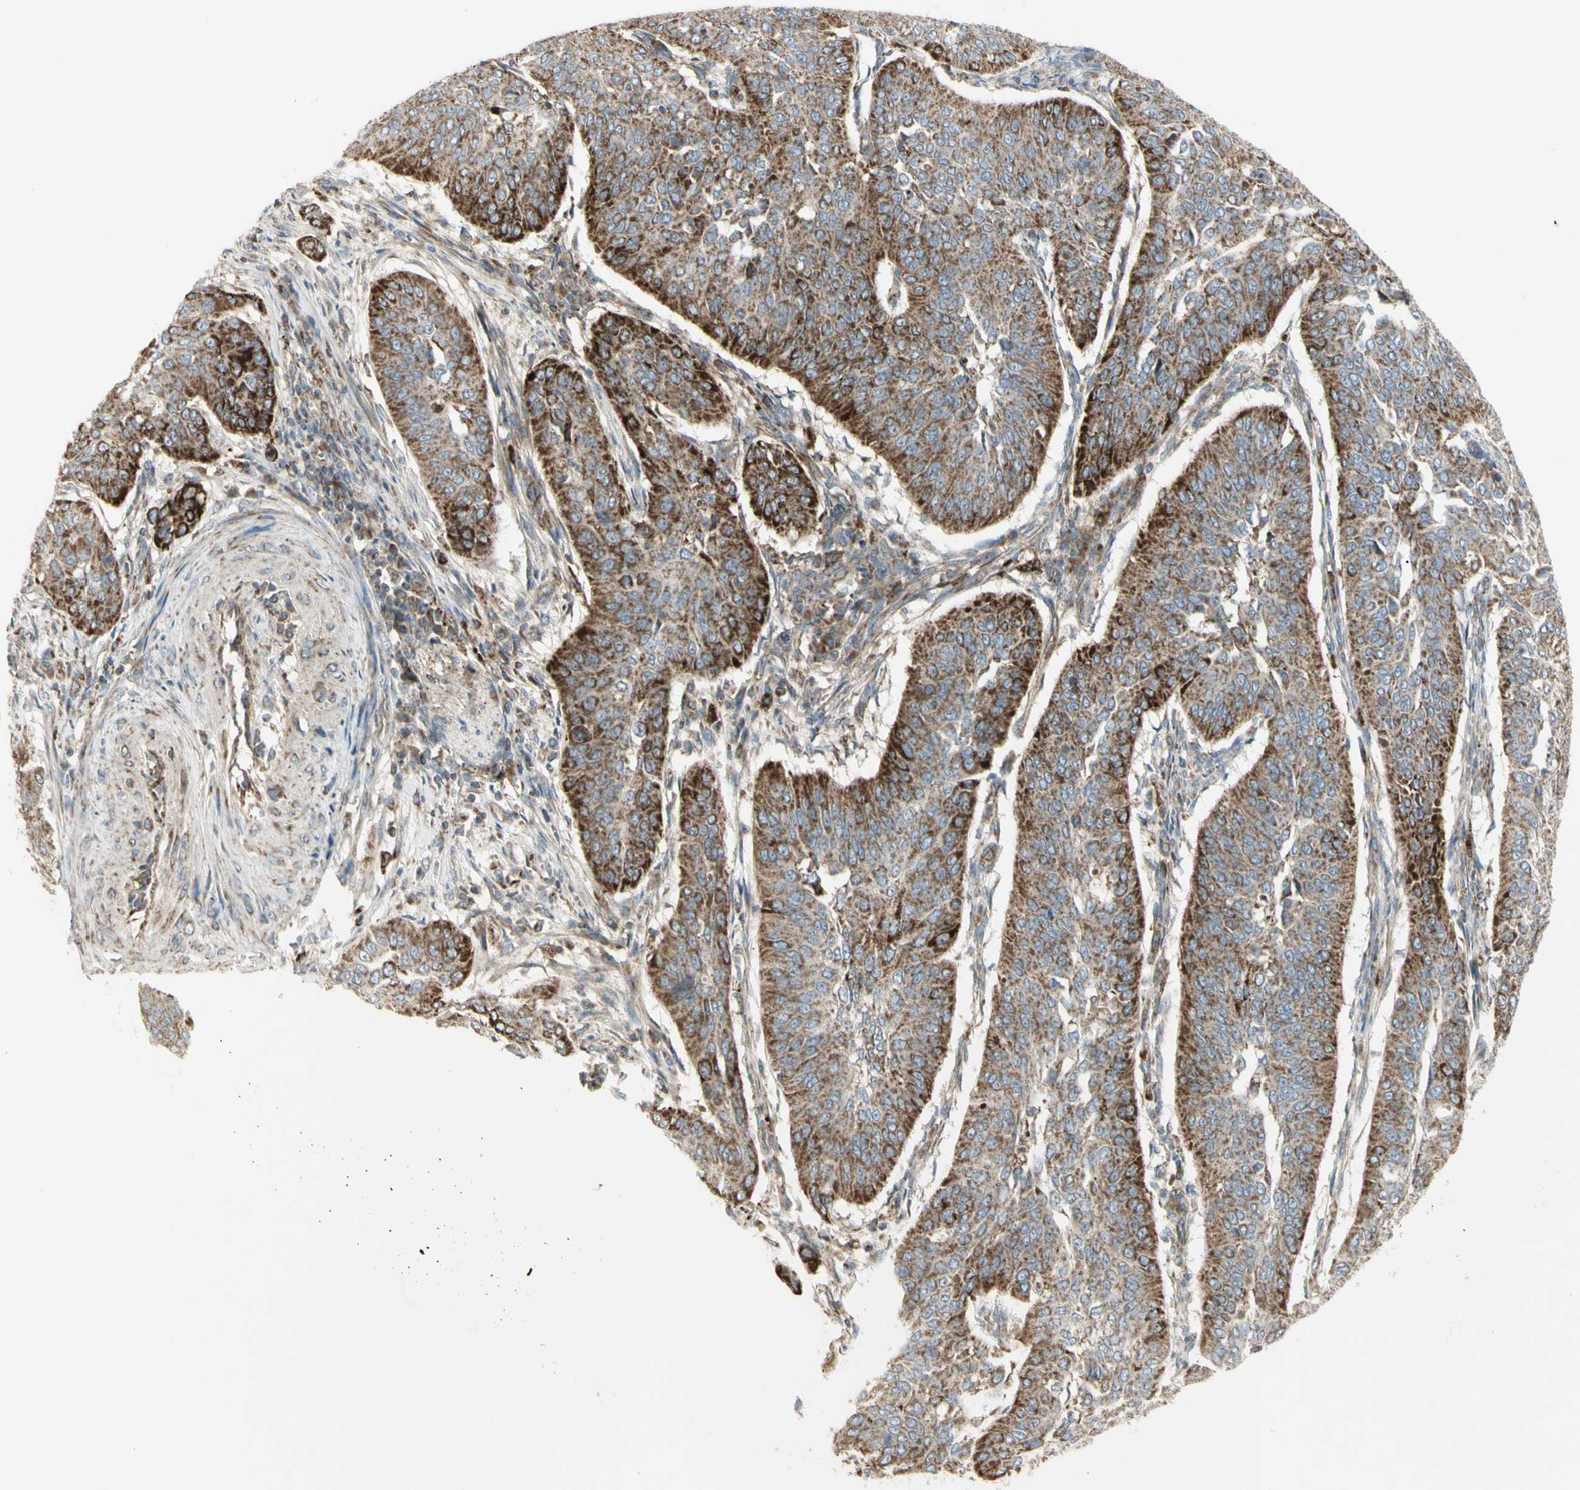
{"staining": {"intensity": "strong", "quantity": ">75%", "location": "cytoplasmic/membranous"}, "tissue": "cervical cancer", "cell_type": "Tumor cells", "image_type": "cancer", "snomed": [{"axis": "morphology", "description": "Normal tissue, NOS"}, {"axis": "morphology", "description": "Squamous cell carcinoma, NOS"}, {"axis": "topography", "description": "Cervix"}], "caption": "Approximately >75% of tumor cells in human cervical cancer display strong cytoplasmic/membranous protein expression as visualized by brown immunohistochemical staining.", "gene": "CYB5R1", "patient": {"sex": "female", "age": 39}}